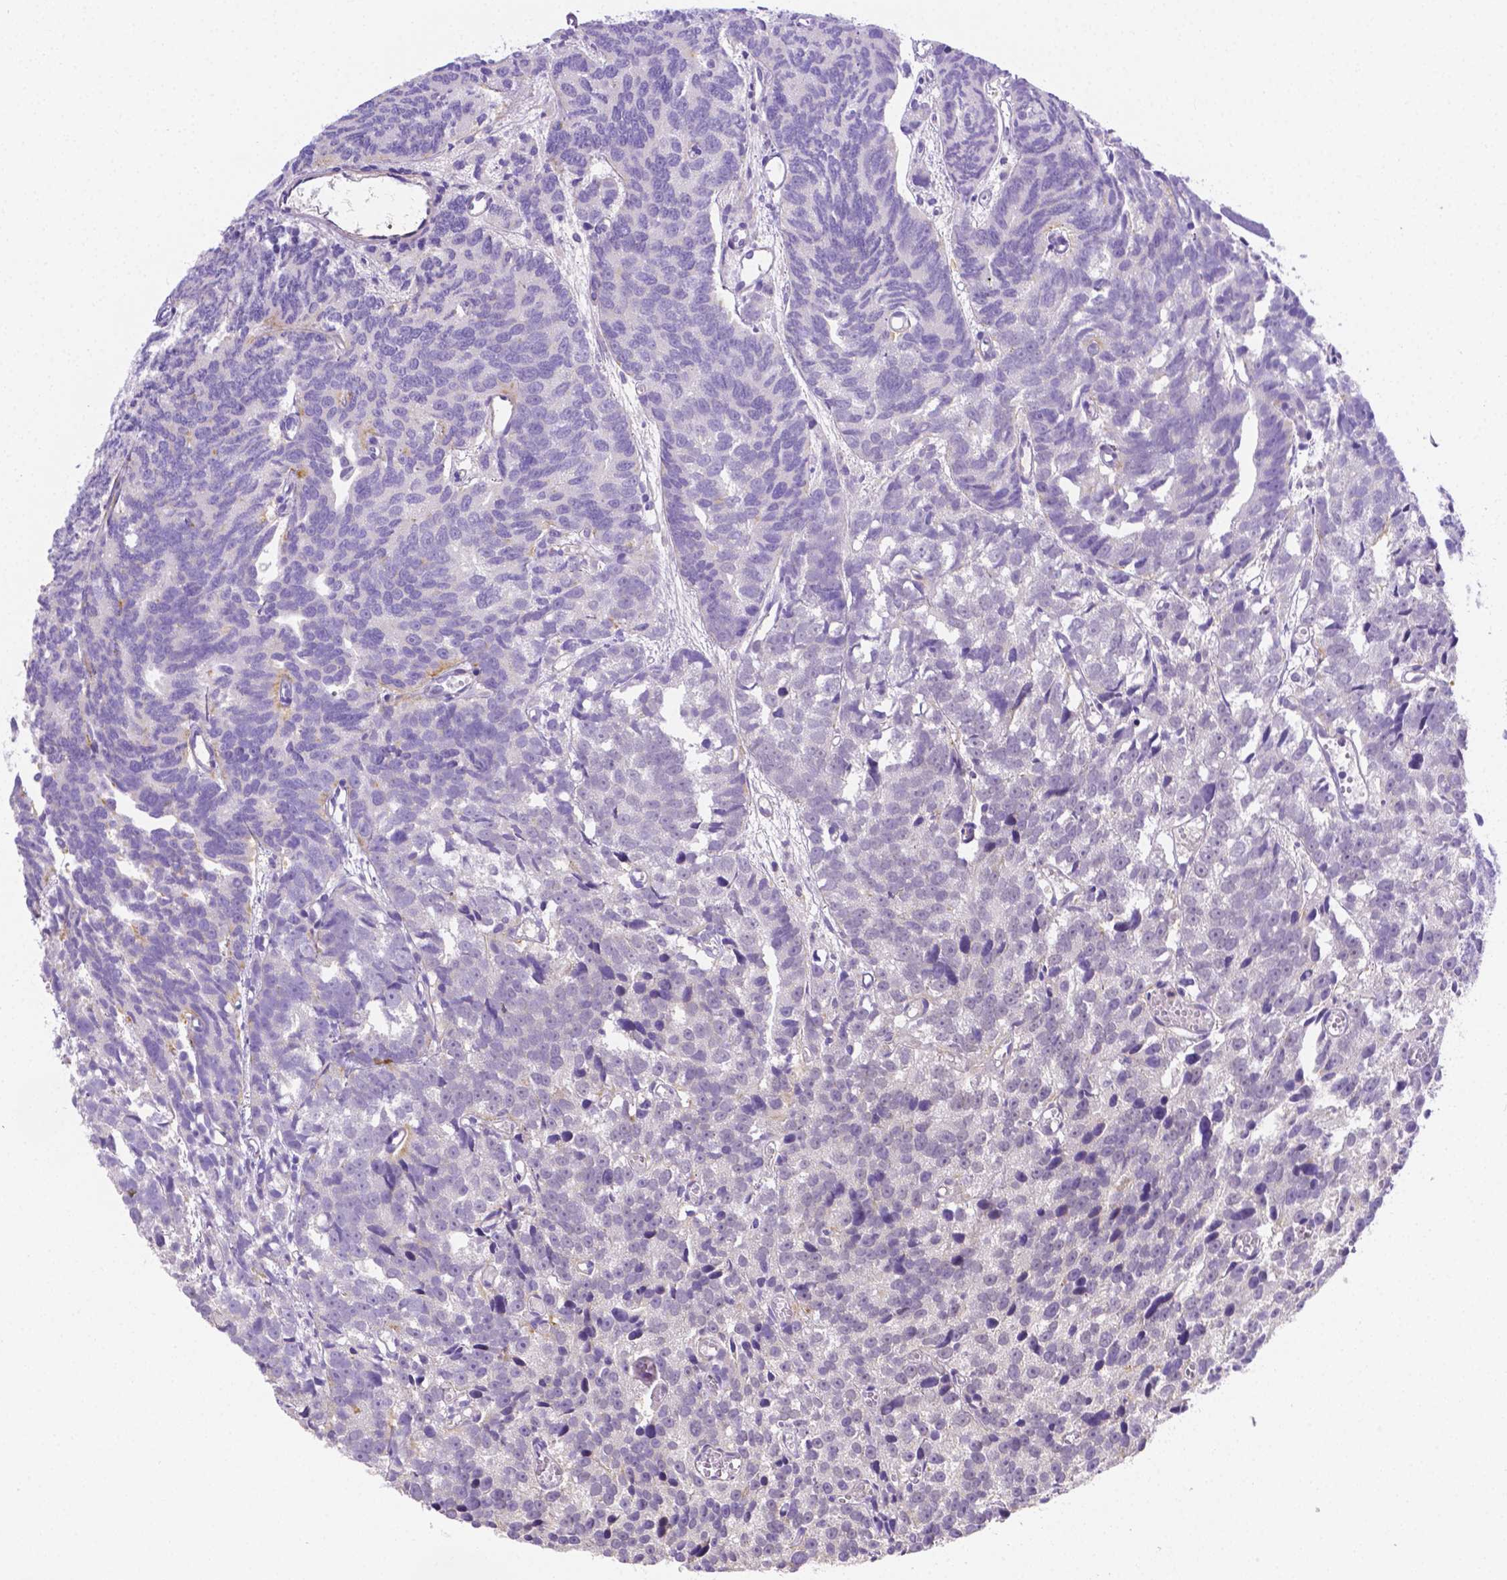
{"staining": {"intensity": "negative", "quantity": "none", "location": "none"}, "tissue": "prostate cancer", "cell_type": "Tumor cells", "image_type": "cancer", "snomed": [{"axis": "morphology", "description": "Adenocarcinoma, High grade"}, {"axis": "topography", "description": "Prostate"}], "caption": "Histopathology image shows no significant protein expression in tumor cells of adenocarcinoma (high-grade) (prostate).", "gene": "NXPH2", "patient": {"sex": "male", "age": 77}}